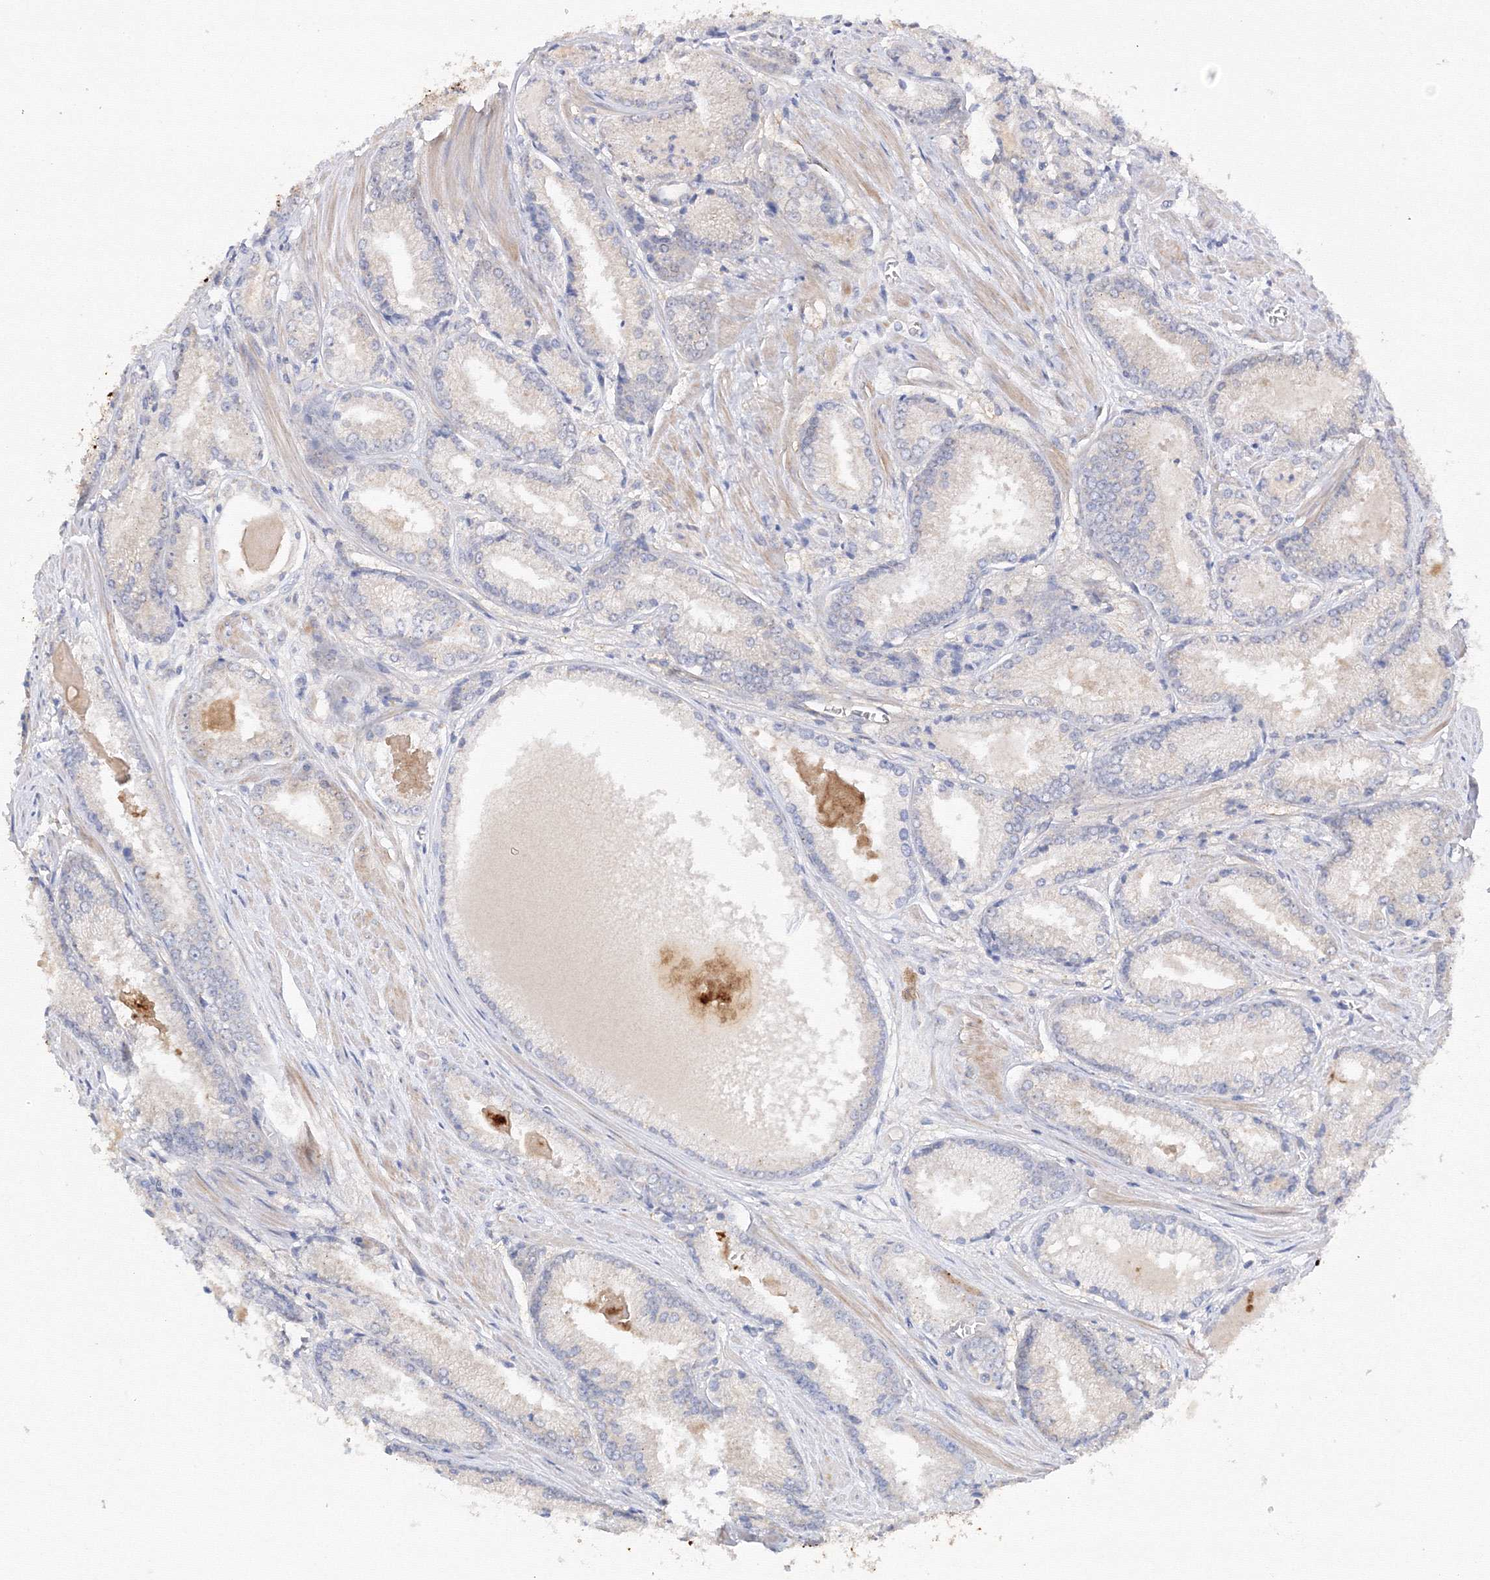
{"staining": {"intensity": "negative", "quantity": "none", "location": "none"}, "tissue": "prostate cancer", "cell_type": "Tumor cells", "image_type": "cancer", "snomed": [{"axis": "morphology", "description": "Adenocarcinoma, Low grade"}, {"axis": "topography", "description": "Prostate"}], "caption": "Immunohistochemistry photomicrograph of neoplastic tissue: prostate cancer (low-grade adenocarcinoma) stained with DAB (3,3'-diaminobenzidine) exhibits no significant protein staining in tumor cells.", "gene": "DIS3L2", "patient": {"sex": "male", "age": 54}}